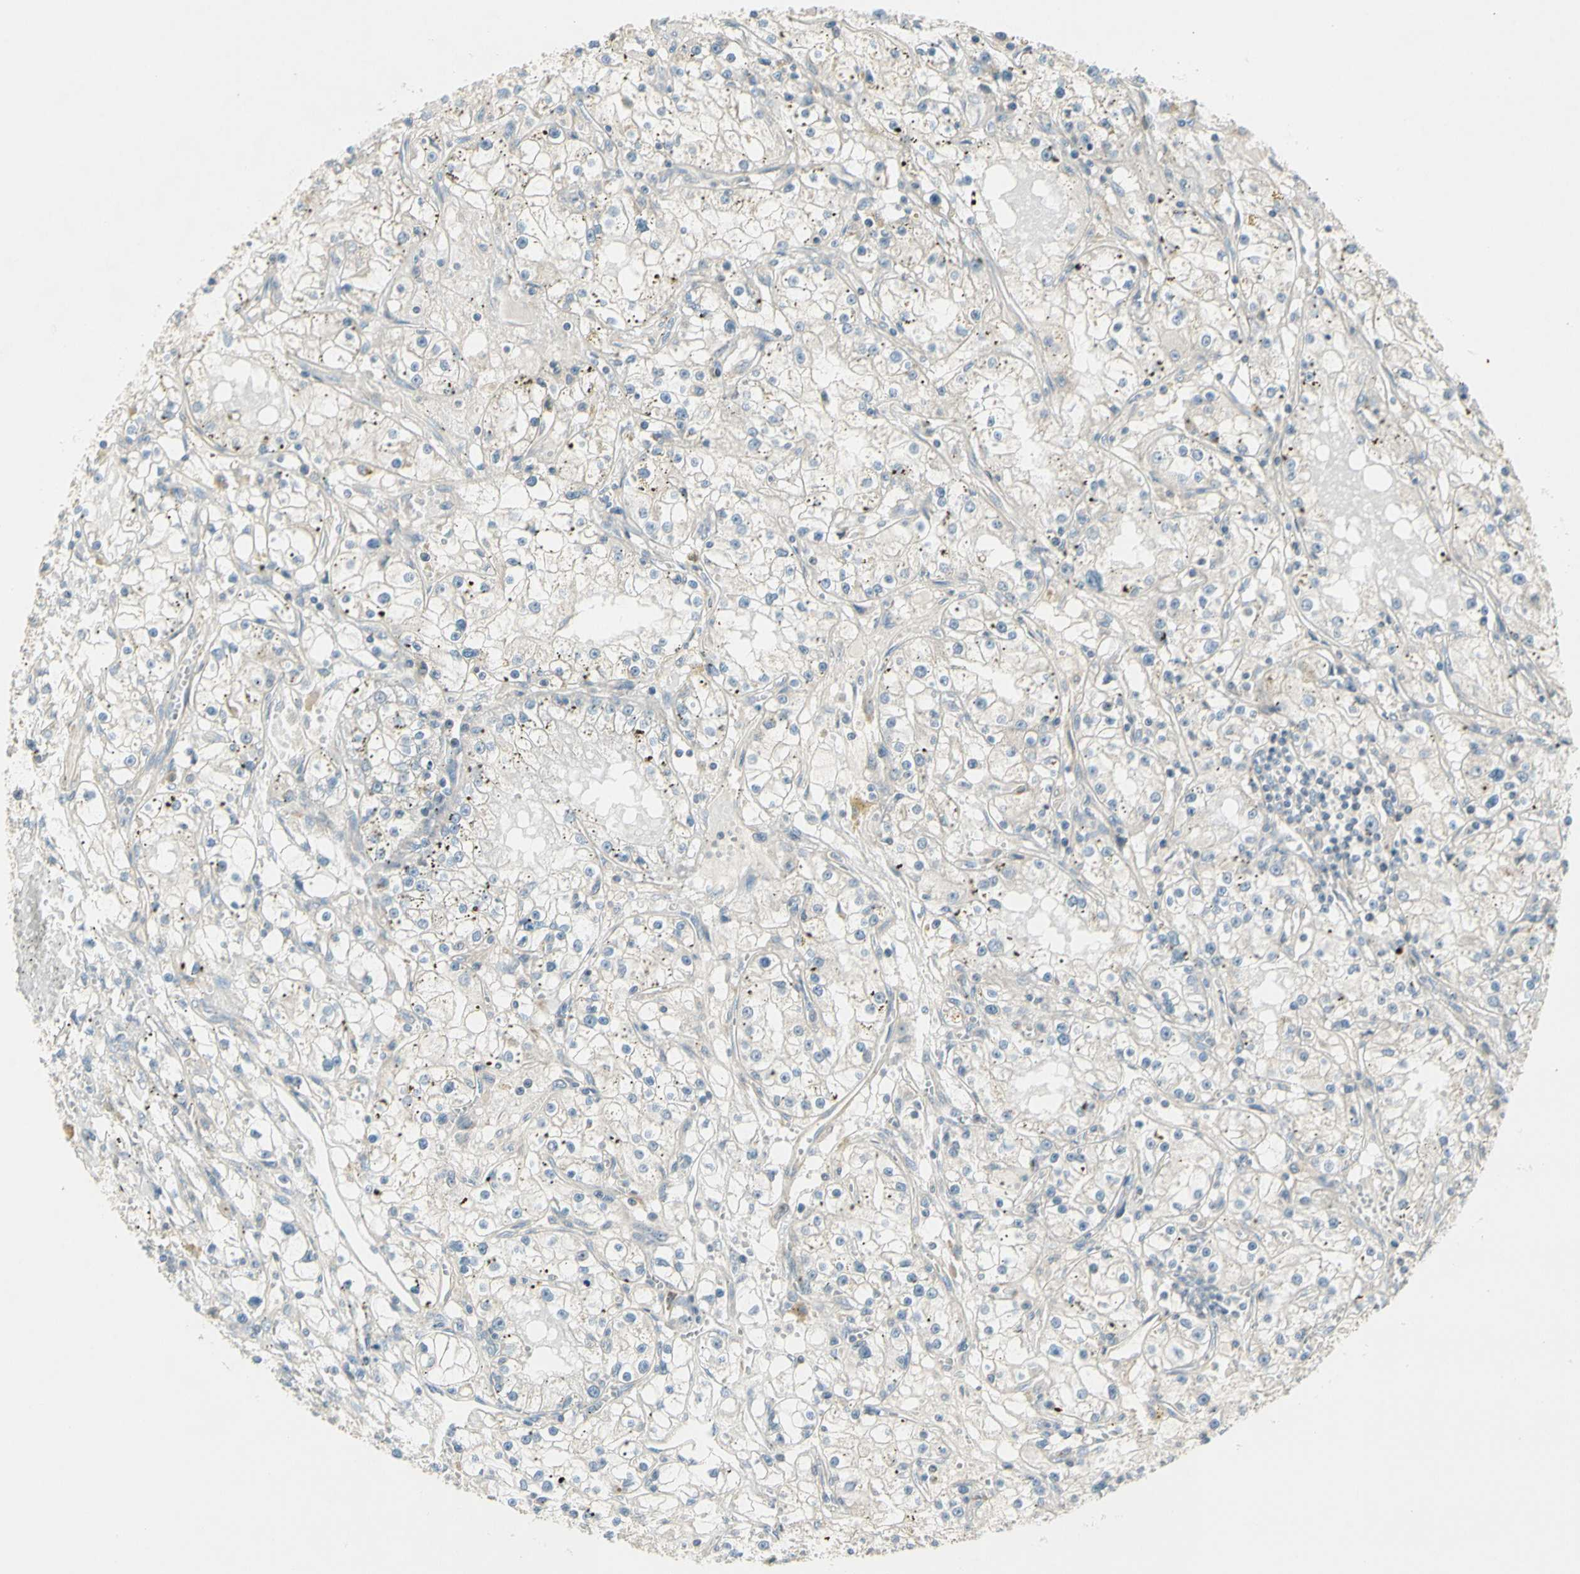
{"staining": {"intensity": "negative", "quantity": "none", "location": "none"}, "tissue": "renal cancer", "cell_type": "Tumor cells", "image_type": "cancer", "snomed": [{"axis": "morphology", "description": "Adenocarcinoma, NOS"}, {"axis": "topography", "description": "Kidney"}], "caption": "Immunohistochemical staining of human adenocarcinoma (renal) exhibits no significant positivity in tumor cells.", "gene": "ADGRA3", "patient": {"sex": "male", "age": 56}}